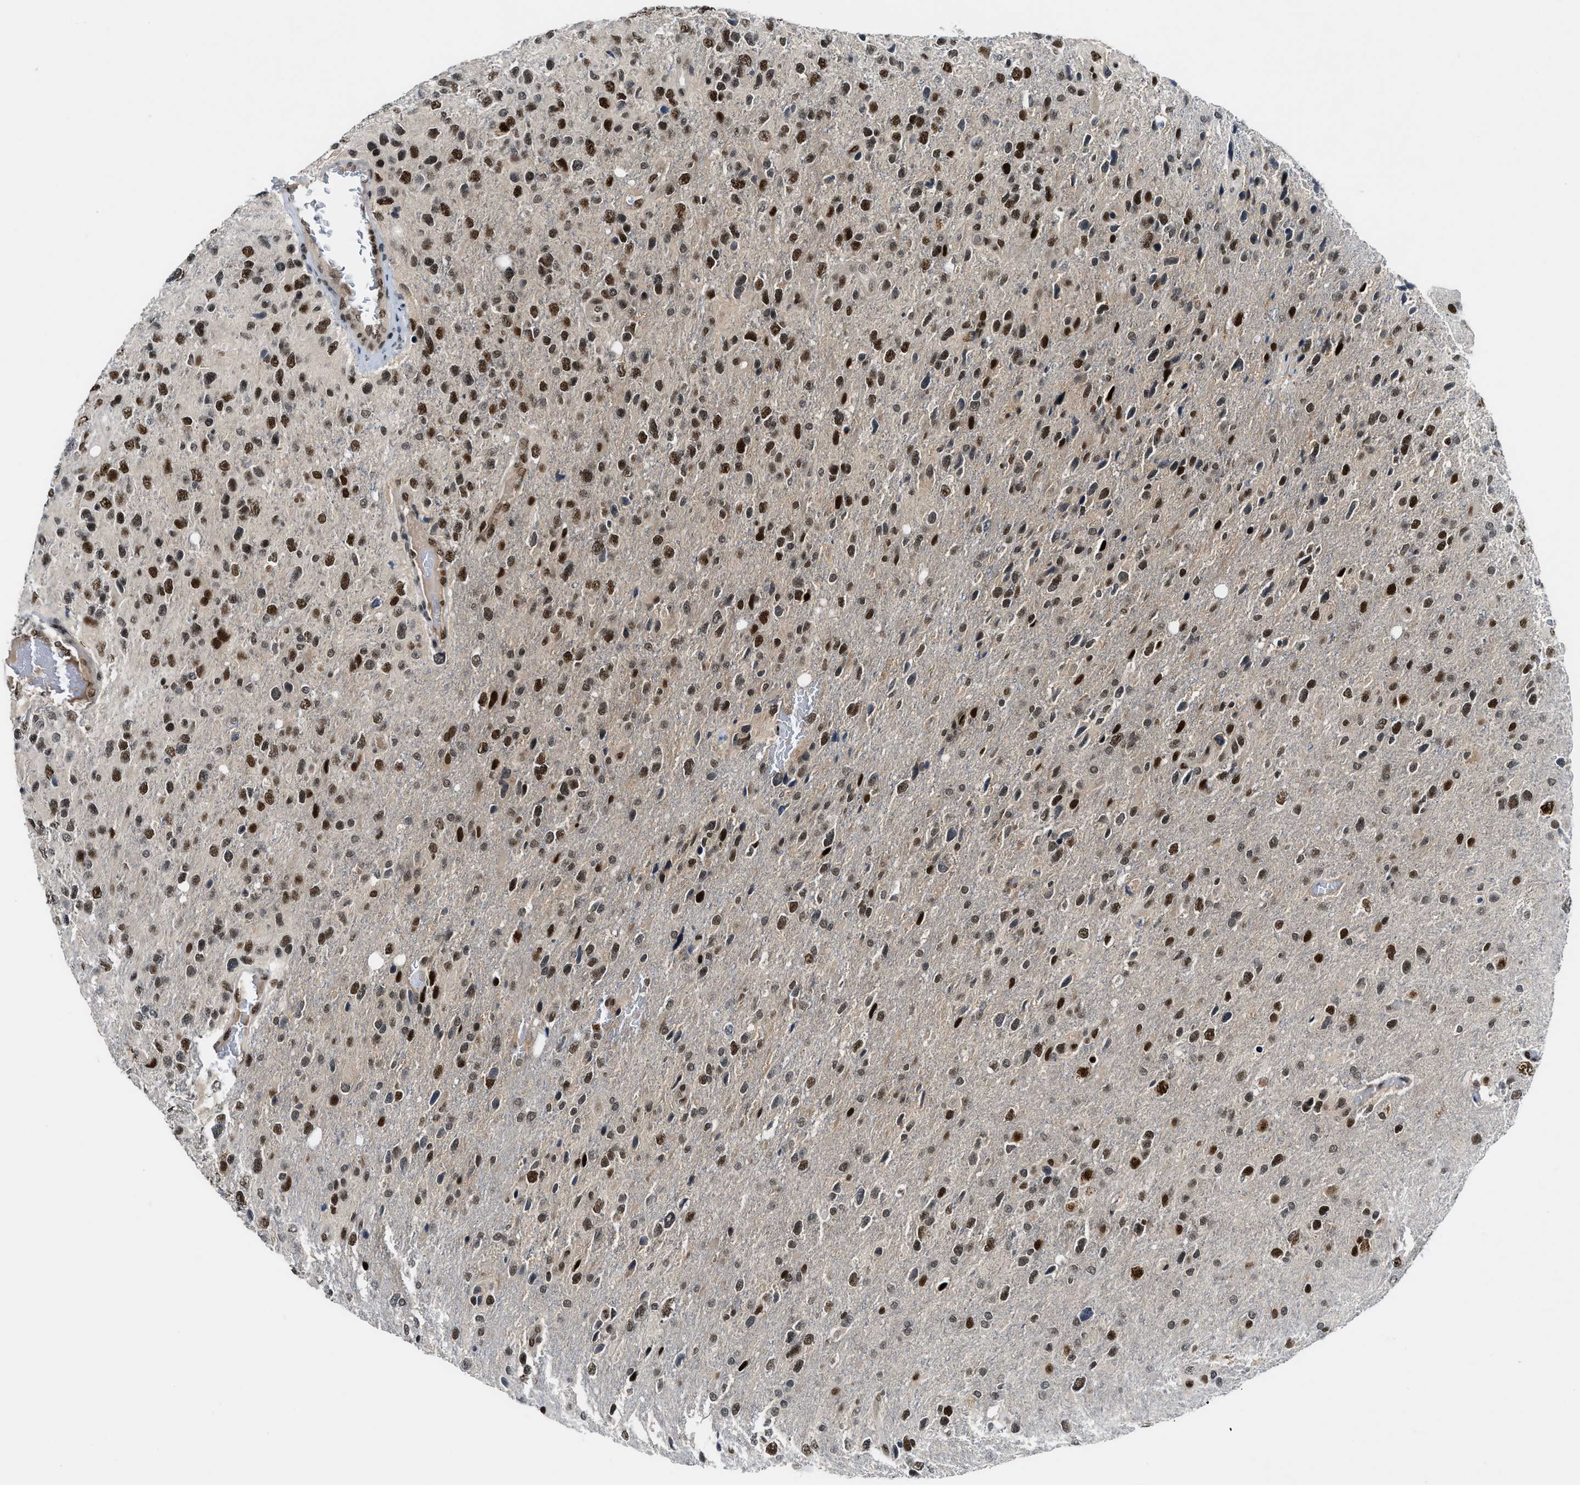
{"staining": {"intensity": "strong", "quantity": ">75%", "location": "nuclear"}, "tissue": "glioma", "cell_type": "Tumor cells", "image_type": "cancer", "snomed": [{"axis": "morphology", "description": "Glioma, malignant, High grade"}, {"axis": "topography", "description": "Brain"}], "caption": "Protein expression analysis of human malignant glioma (high-grade) reveals strong nuclear positivity in approximately >75% of tumor cells.", "gene": "NCOA1", "patient": {"sex": "female", "age": 58}}